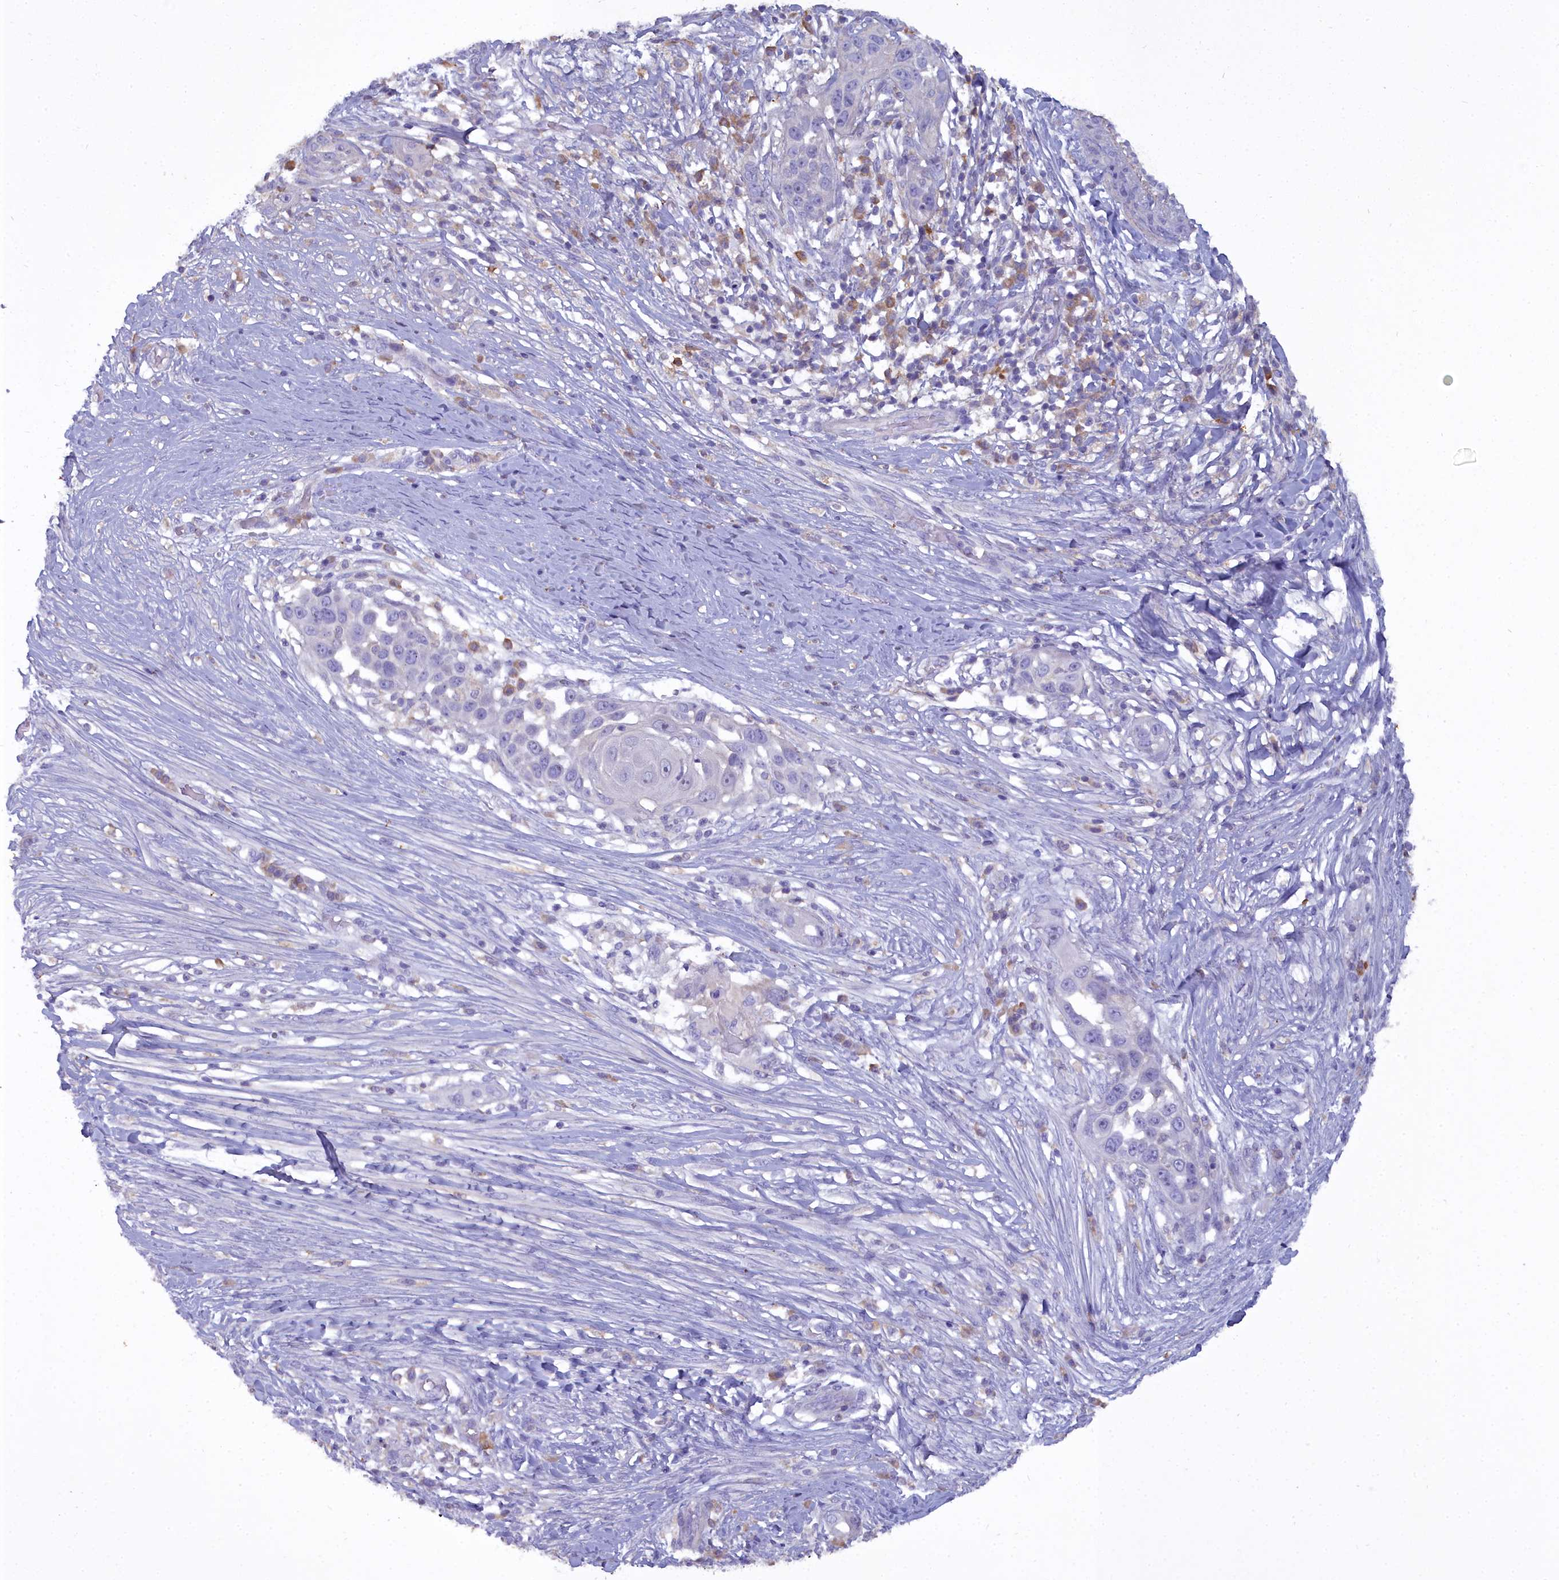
{"staining": {"intensity": "negative", "quantity": "none", "location": "none"}, "tissue": "skin cancer", "cell_type": "Tumor cells", "image_type": "cancer", "snomed": [{"axis": "morphology", "description": "Squamous cell carcinoma, NOS"}, {"axis": "topography", "description": "Skin"}], "caption": "High power microscopy image of an immunohistochemistry (IHC) photomicrograph of squamous cell carcinoma (skin), revealing no significant expression in tumor cells. (IHC, brightfield microscopy, high magnification).", "gene": "BLNK", "patient": {"sex": "female", "age": 44}}